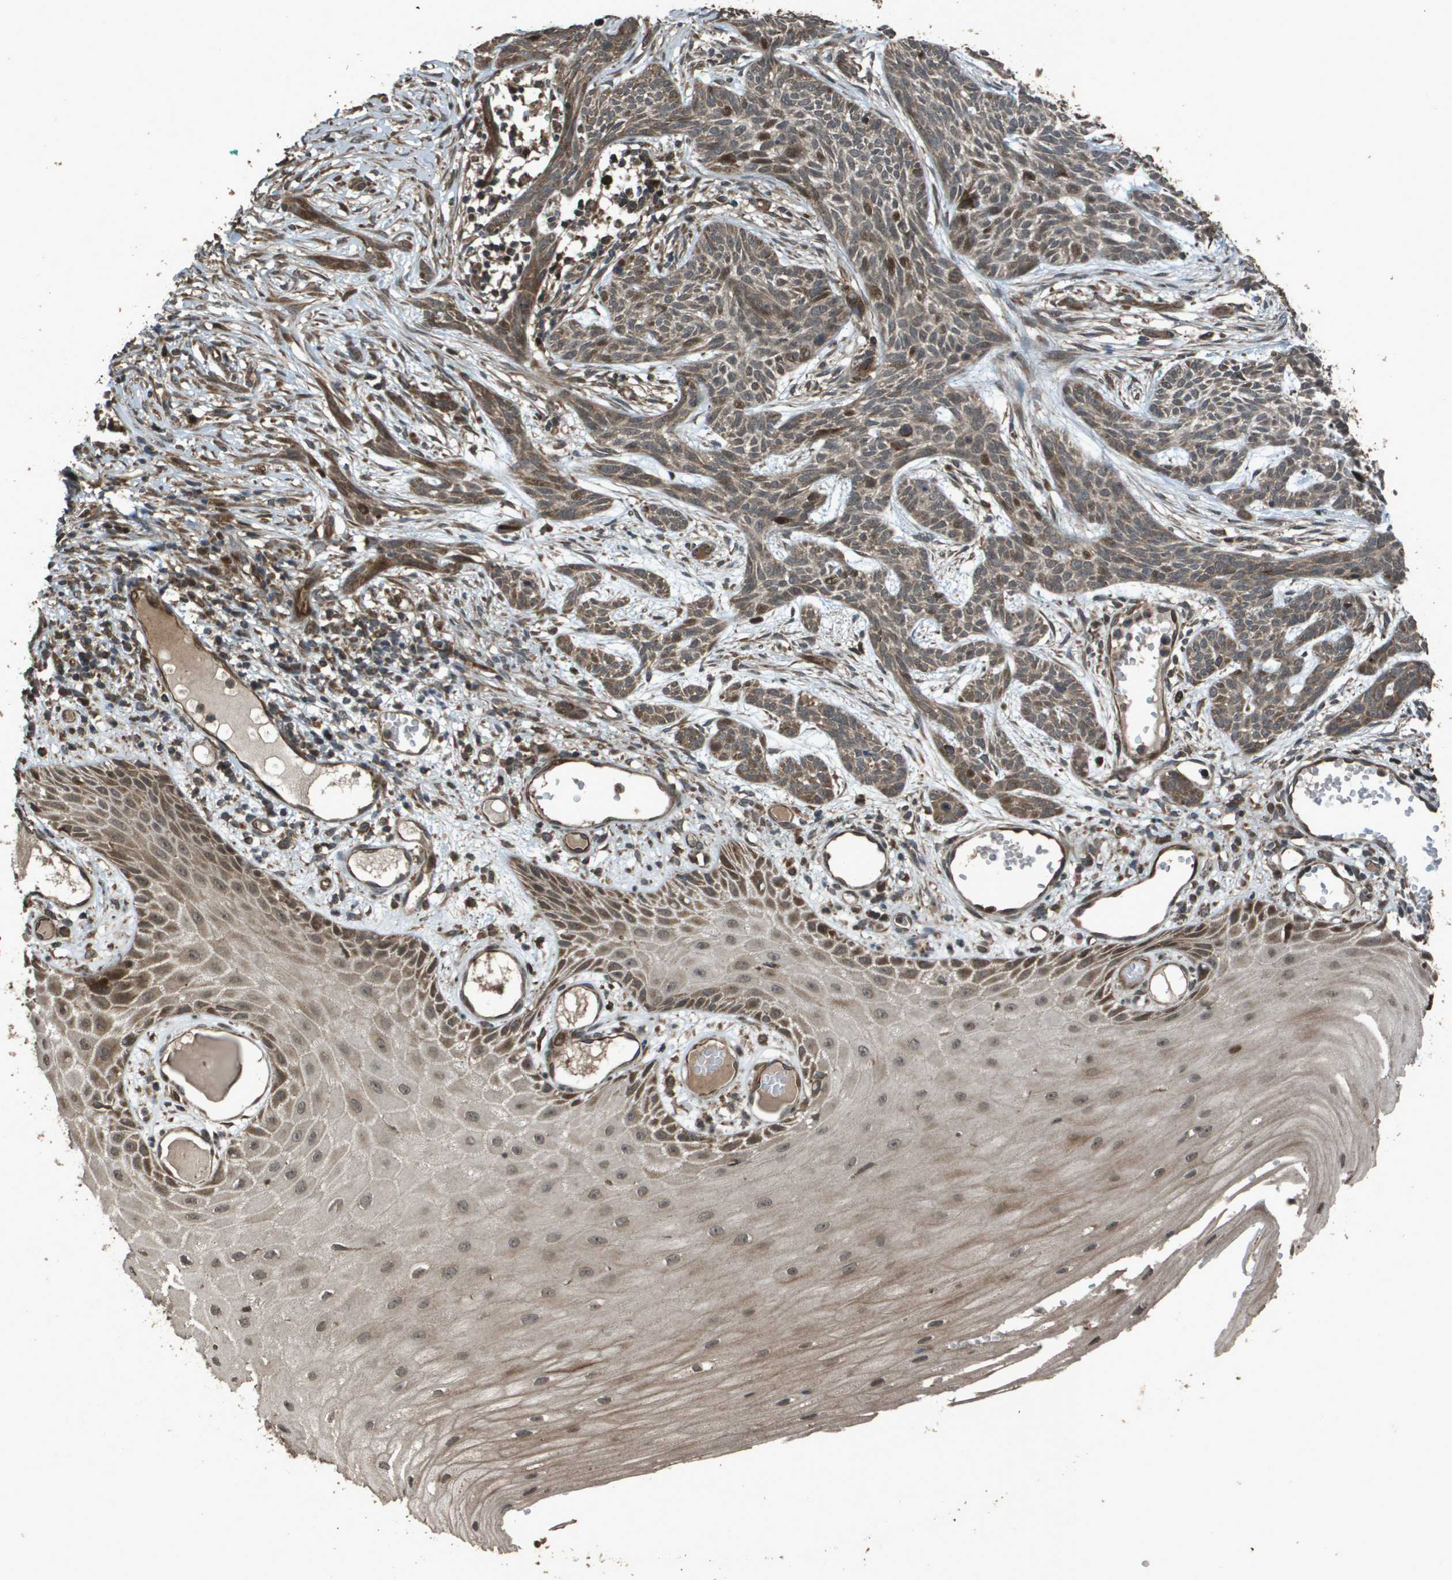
{"staining": {"intensity": "moderate", "quantity": ">75%", "location": "cytoplasmic/membranous"}, "tissue": "skin cancer", "cell_type": "Tumor cells", "image_type": "cancer", "snomed": [{"axis": "morphology", "description": "Basal cell carcinoma"}, {"axis": "topography", "description": "Skin"}], "caption": "IHC of human basal cell carcinoma (skin) exhibits medium levels of moderate cytoplasmic/membranous expression in approximately >75% of tumor cells. (brown staining indicates protein expression, while blue staining denotes nuclei).", "gene": "FIG4", "patient": {"sex": "female", "age": 59}}